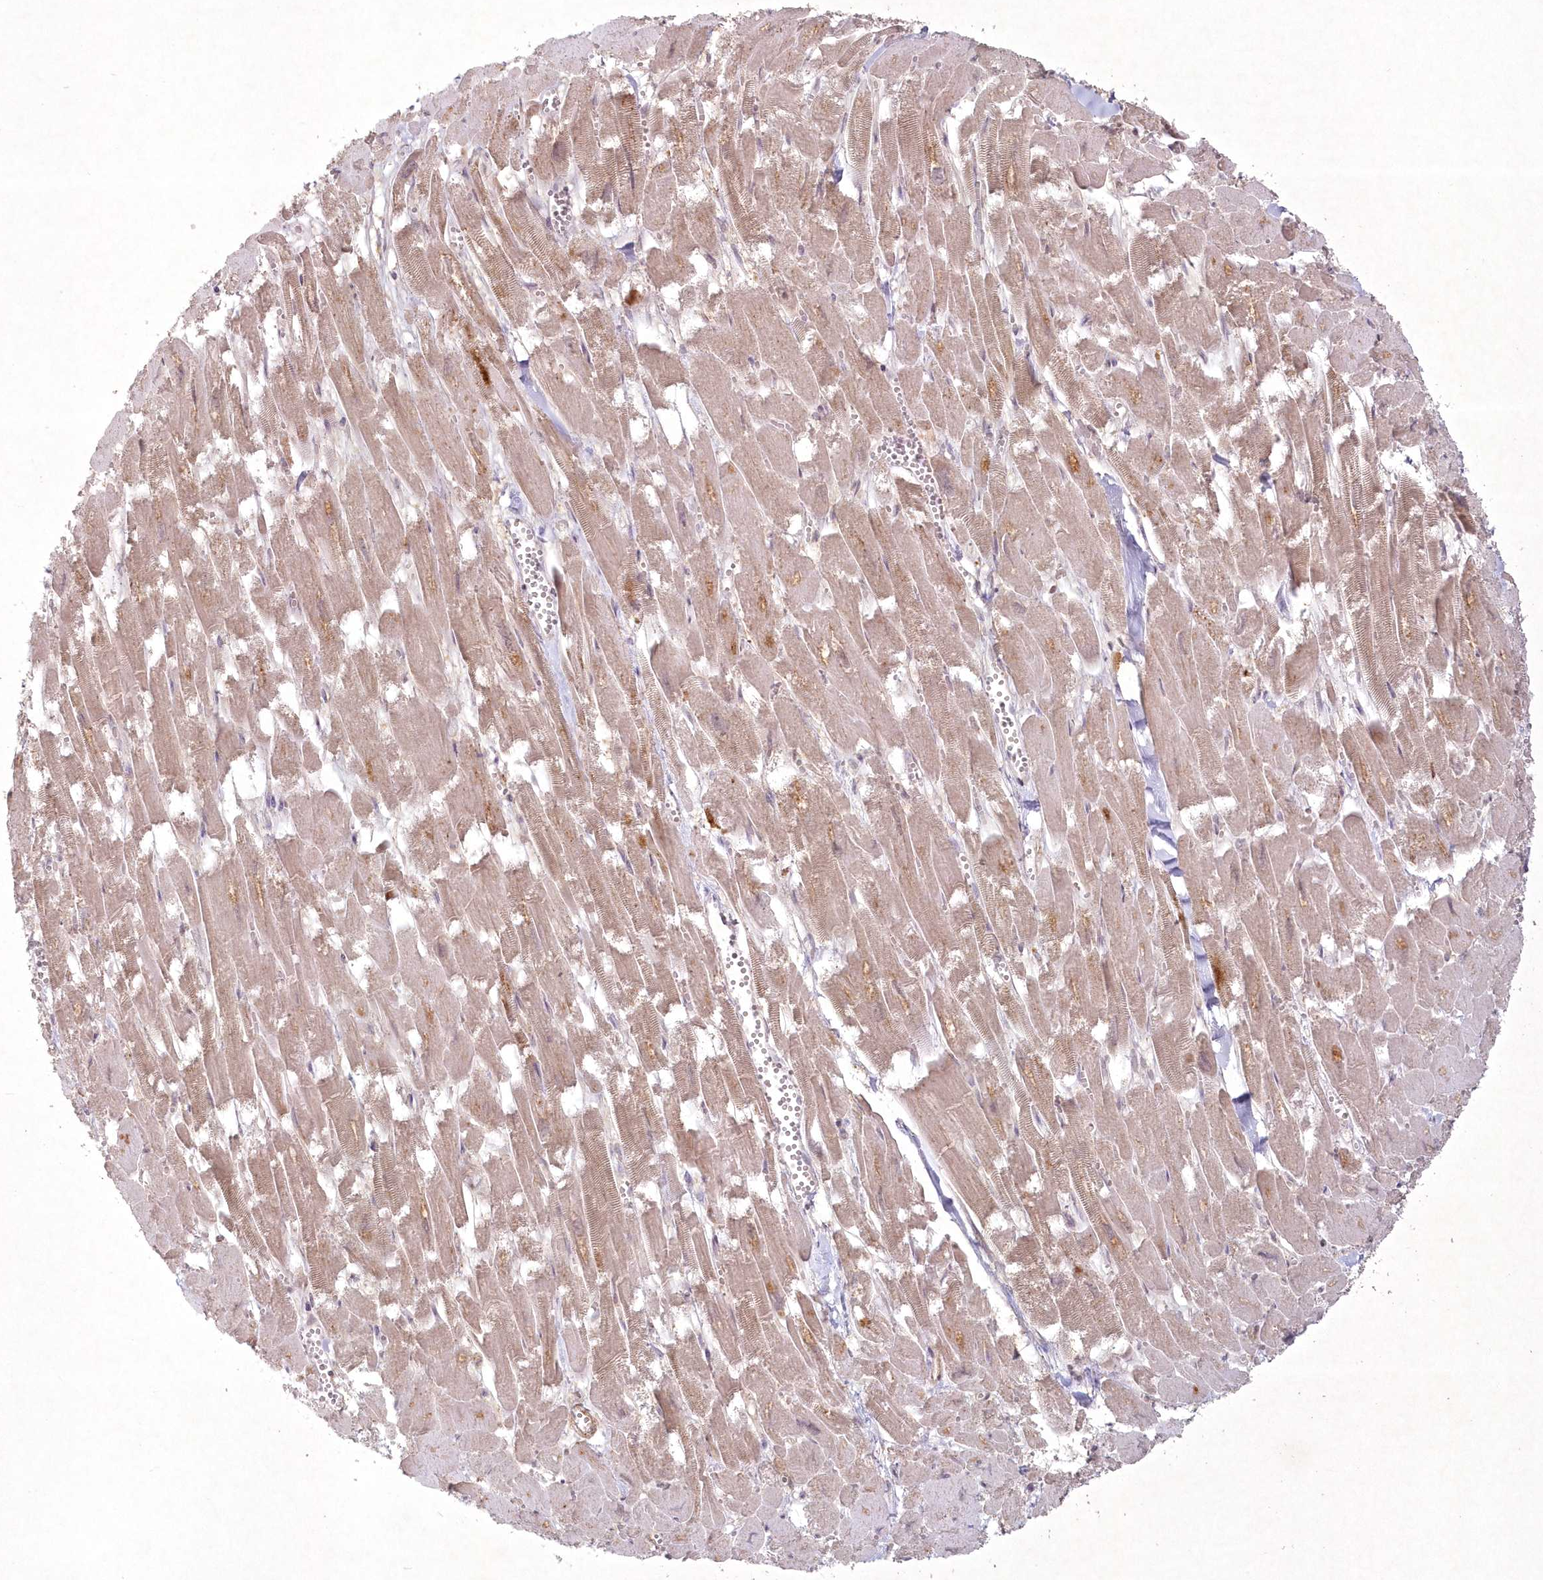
{"staining": {"intensity": "moderate", "quantity": "25%-75%", "location": "cytoplasmic/membranous"}, "tissue": "heart muscle", "cell_type": "Cardiomyocytes", "image_type": "normal", "snomed": [{"axis": "morphology", "description": "Normal tissue, NOS"}, {"axis": "topography", "description": "Heart"}], "caption": "Immunohistochemical staining of benign human heart muscle shows 25%-75% levels of moderate cytoplasmic/membranous protein expression in about 25%-75% of cardiomyocytes. The staining is performed using DAB brown chromogen to label protein expression. The nuclei are counter-stained blue using hematoxylin.", "gene": "TOGARAM2", "patient": {"sex": "male", "age": 54}}